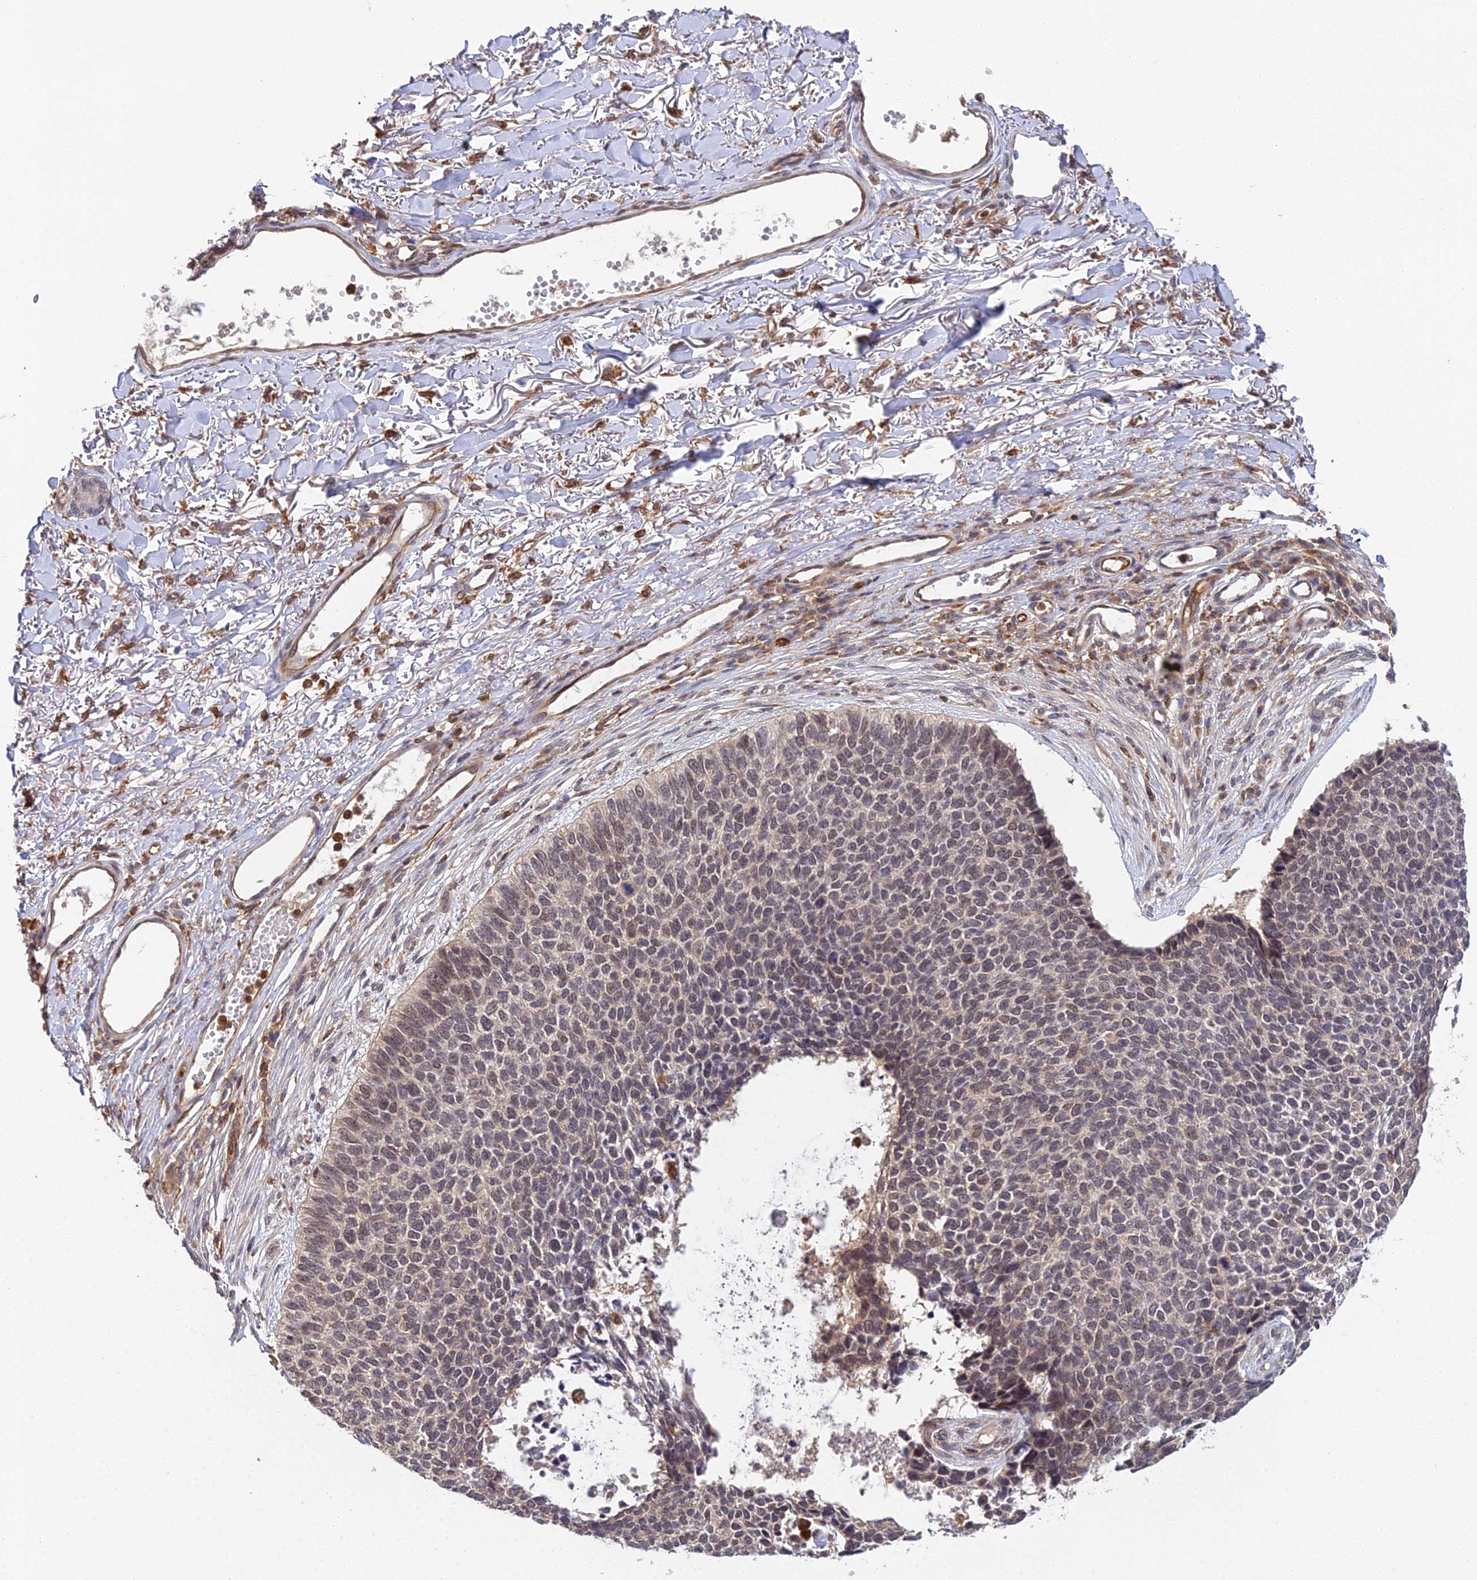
{"staining": {"intensity": "weak", "quantity": ">75%", "location": "nuclear"}, "tissue": "skin cancer", "cell_type": "Tumor cells", "image_type": "cancer", "snomed": [{"axis": "morphology", "description": "Basal cell carcinoma"}, {"axis": "topography", "description": "Skin"}], "caption": "Skin cancer (basal cell carcinoma) stained with a brown dye exhibits weak nuclear positive positivity in about >75% of tumor cells.", "gene": "TPRX1", "patient": {"sex": "female", "age": 84}}